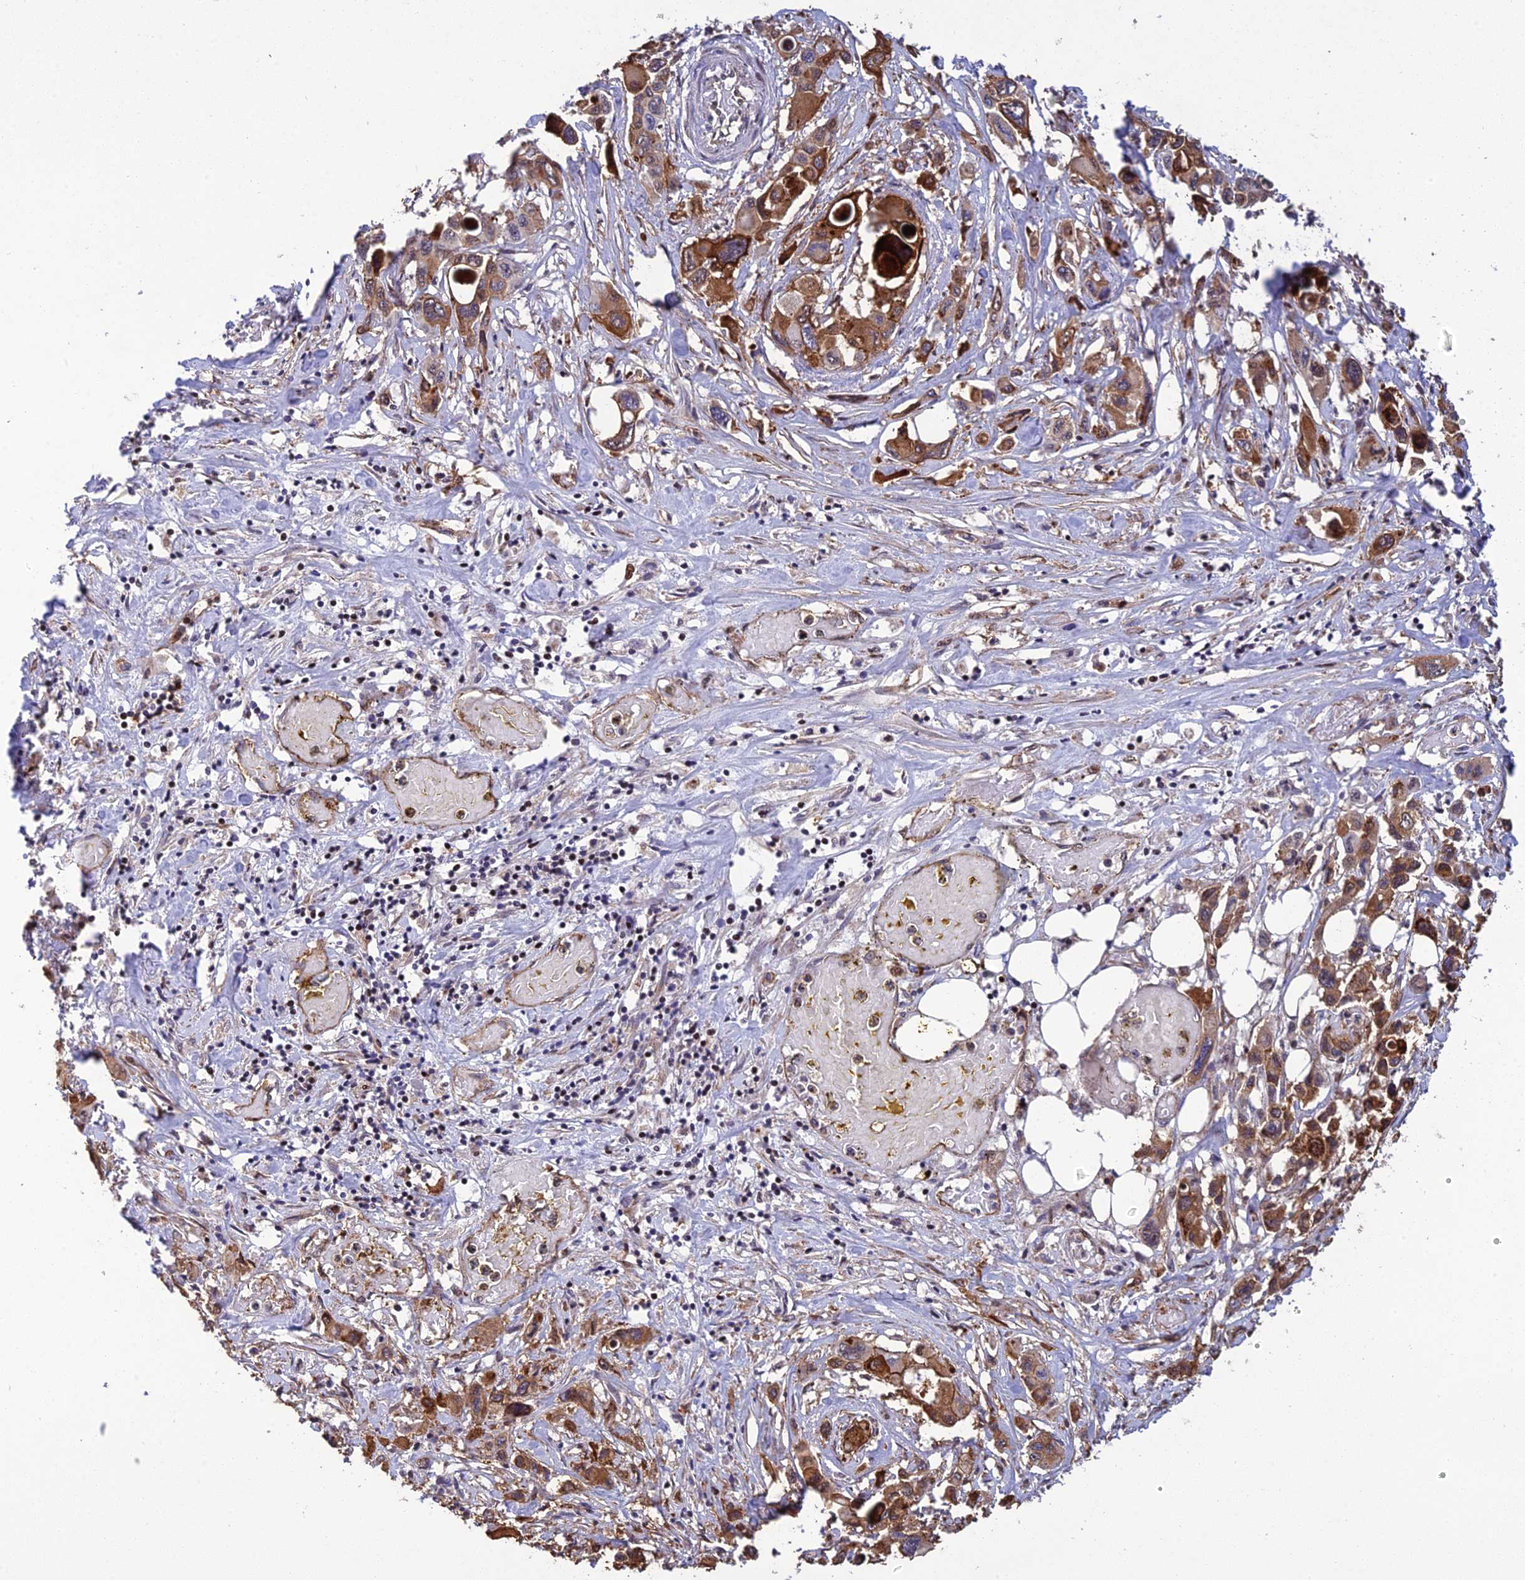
{"staining": {"intensity": "moderate", "quantity": ">75%", "location": "cytoplasmic/membranous"}, "tissue": "pancreatic cancer", "cell_type": "Tumor cells", "image_type": "cancer", "snomed": [{"axis": "morphology", "description": "Adenocarcinoma, NOS"}, {"axis": "topography", "description": "Pancreas"}], "caption": "There is medium levels of moderate cytoplasmic/membranous staining in tumor cells of pancreatic cancer (adenocarcinoma), as demonstrated by immunohistochemical staining (brown color).", "gene": "RANBP3", "patient": {"sex": "male", "age": 92}}